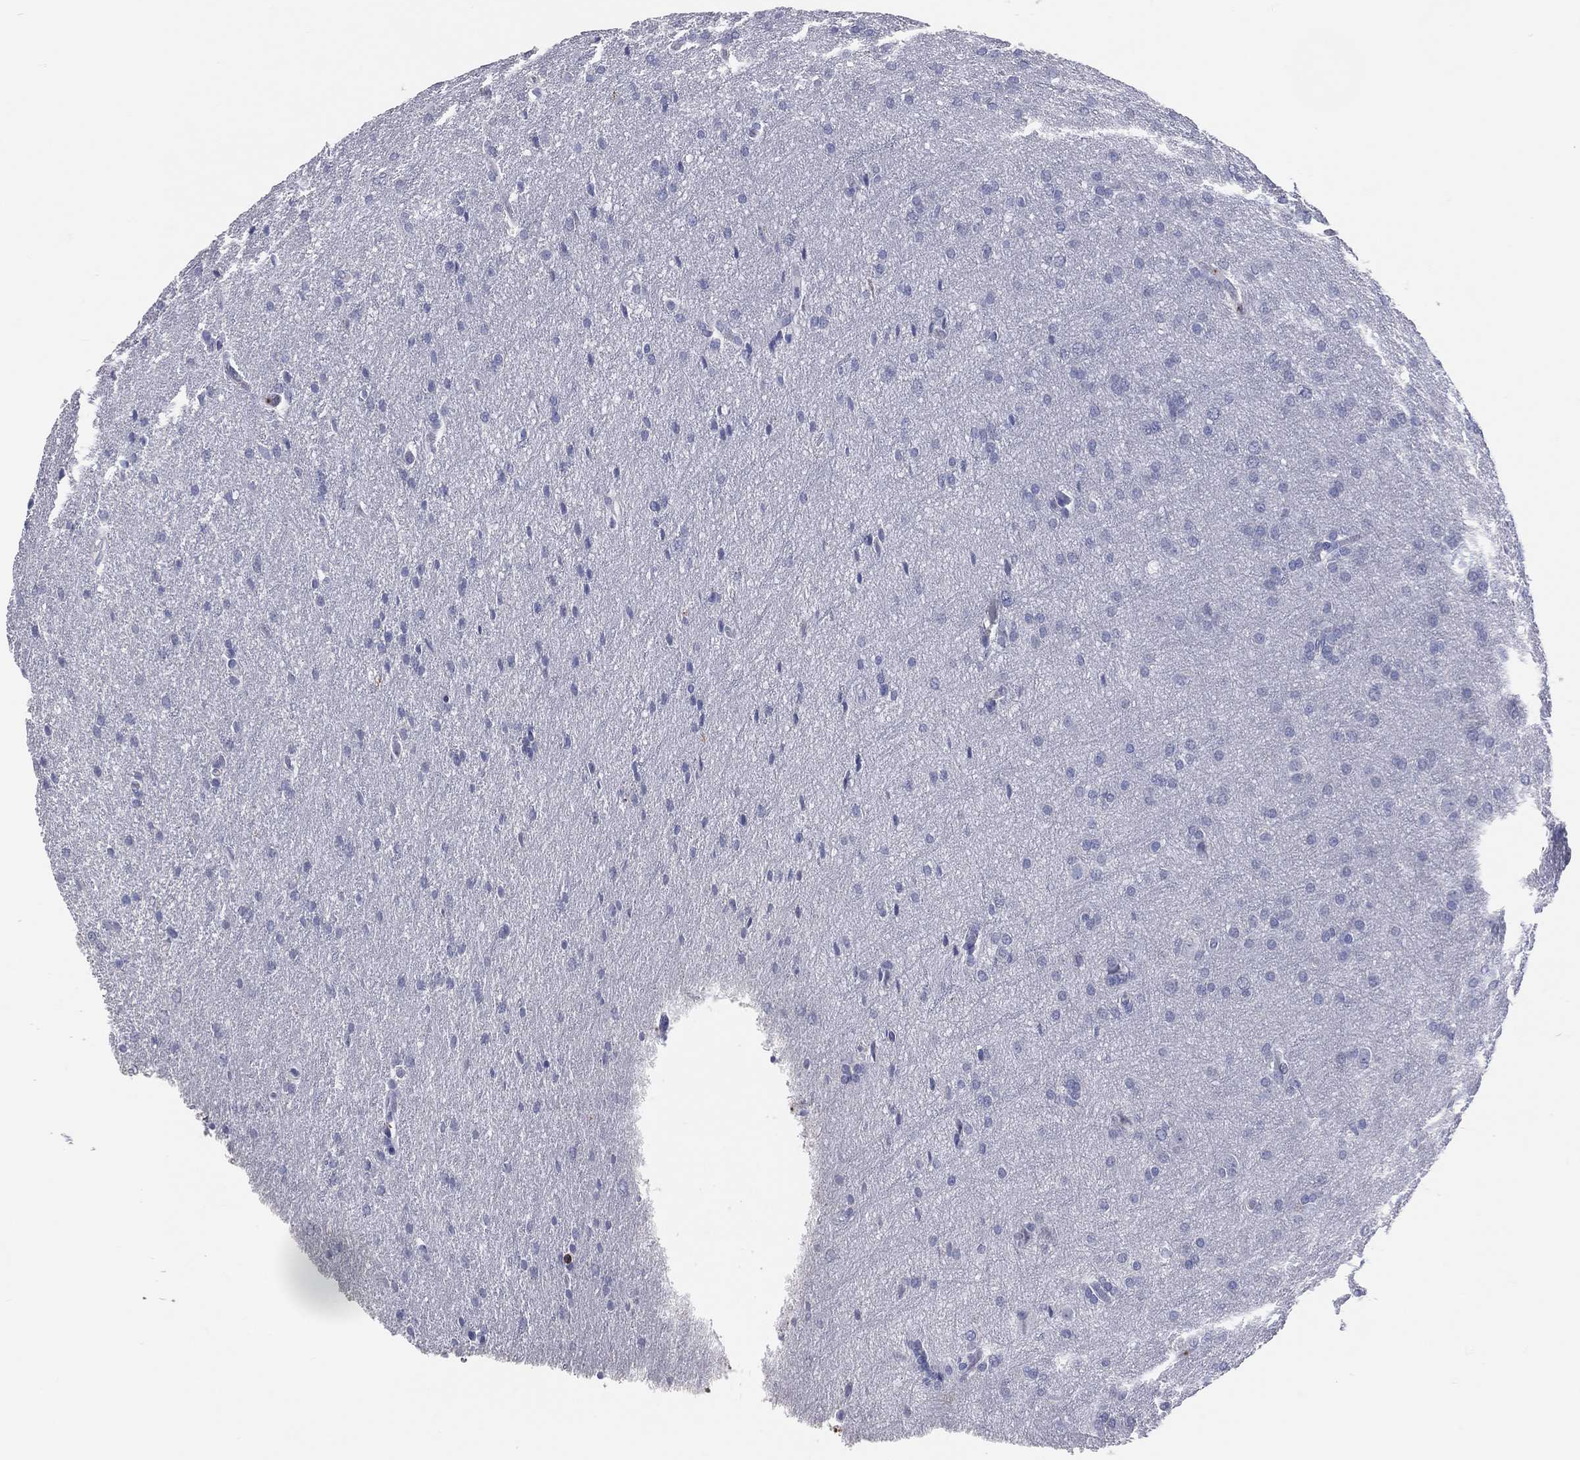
{"staining": {"intensity": "negative", "quantity": "none", "location": "none"}, "tissue": "glioma", "cell_type": "Tumor cells", "image_type": "cancer", "snomed": [{"axis": "morphology", "description": "Glioma, malignant, Low grade"}, {"axis": "topography", "description": "Brain"}], "caption": "Protein analysis of glioma displays no significant positivity in tumor cells.", "gene": "LAT", "patient": {"sex": "female", "age": 32}}